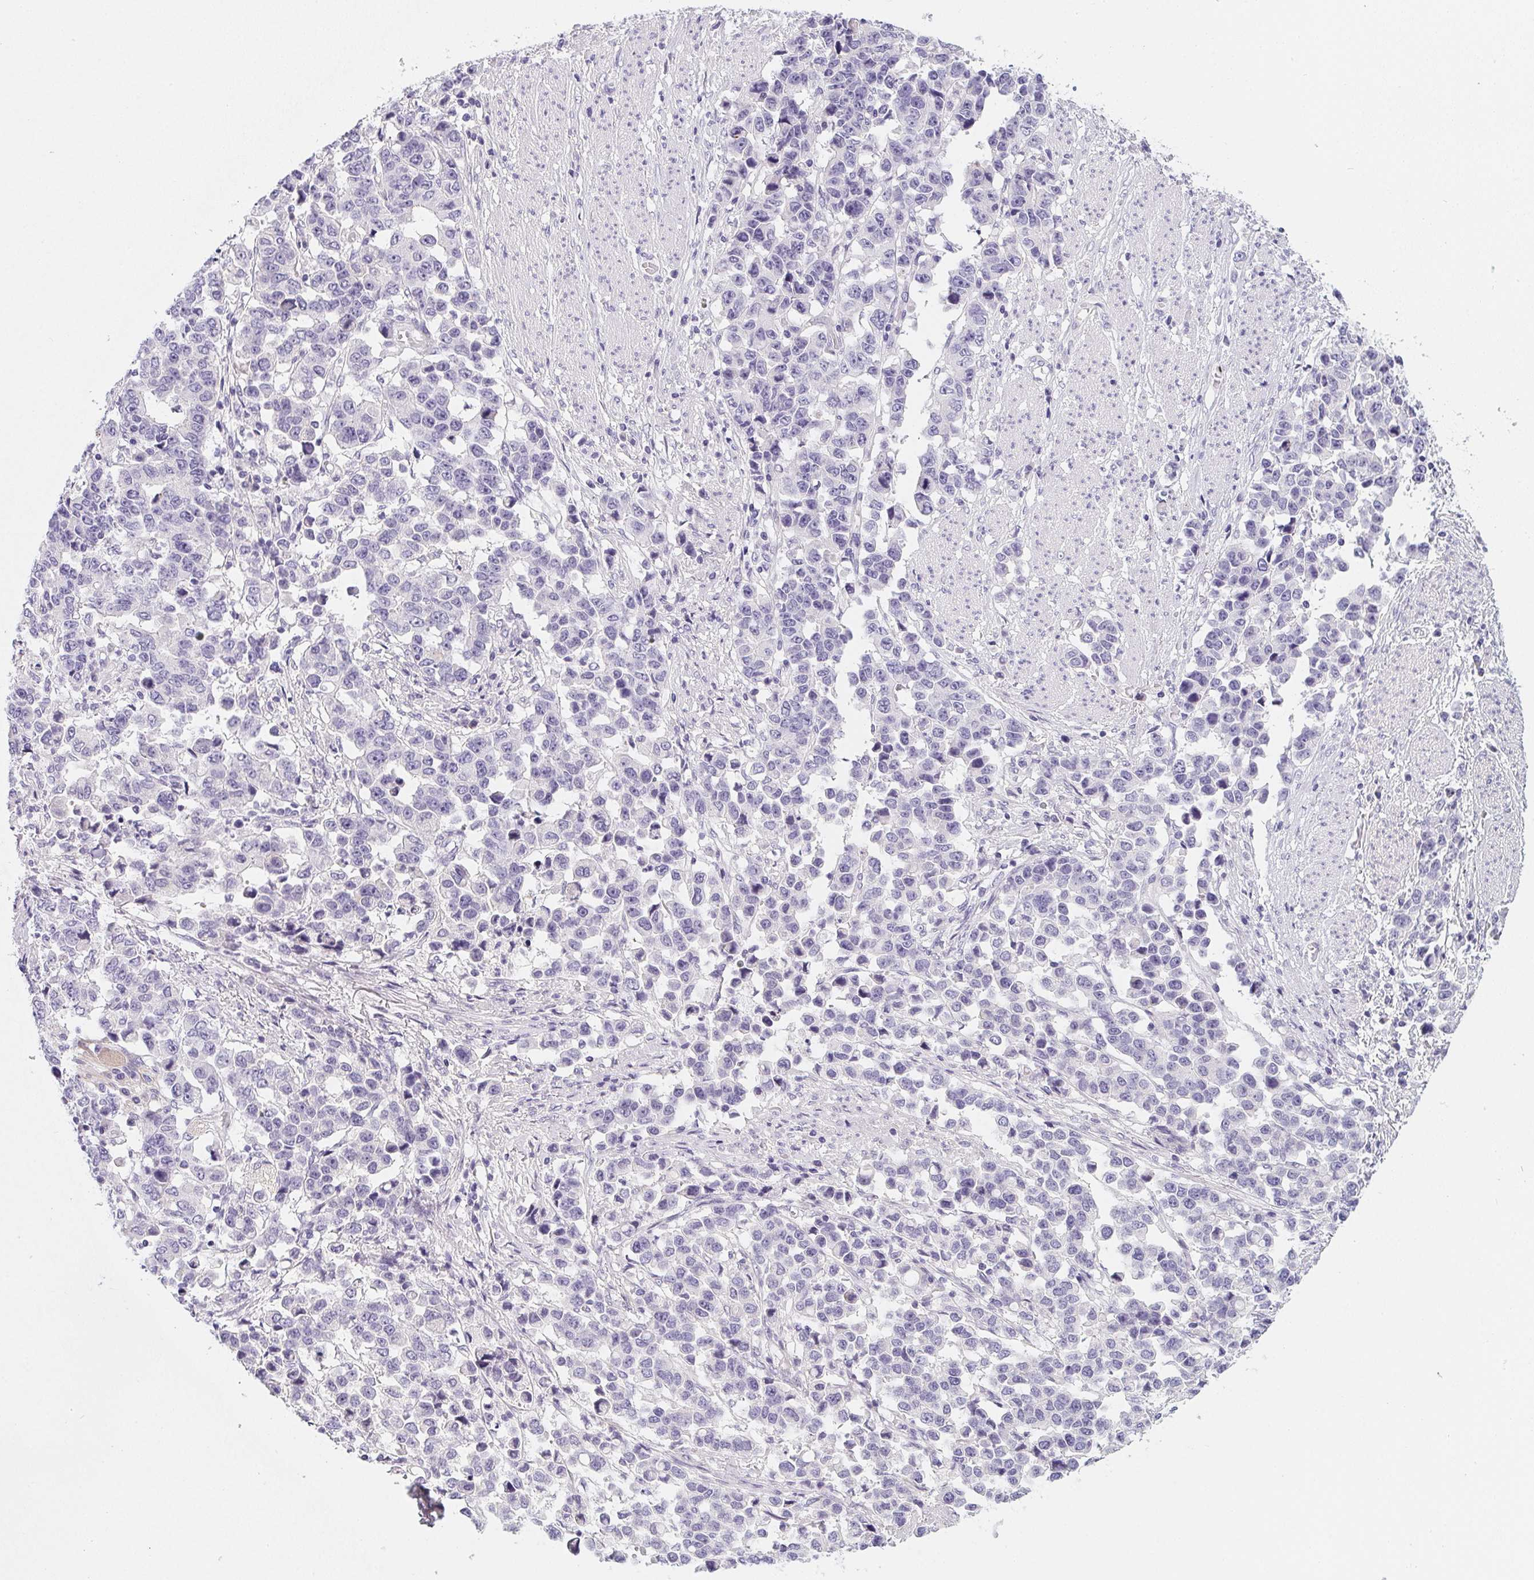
{"staining": {"intensity": "negative", "quantity": "none", "location": "none"}, "tissue": "stomach cancer", "cell_type": "Tumor cells", "image_type": "cancer", "snomed": [{"axis": "morphology", "description": "Adenocarcinoma, NOS"}, {"axis": "topography", "description": "Stomach, upper"}], "caption": "Immunohistochemical staining of stomach cancer exhibits no significant staining in tumor cells. Nuclei are stained in blue.", "gene": "MAP1A", "patient": {"sex": "male", "age": 69}}